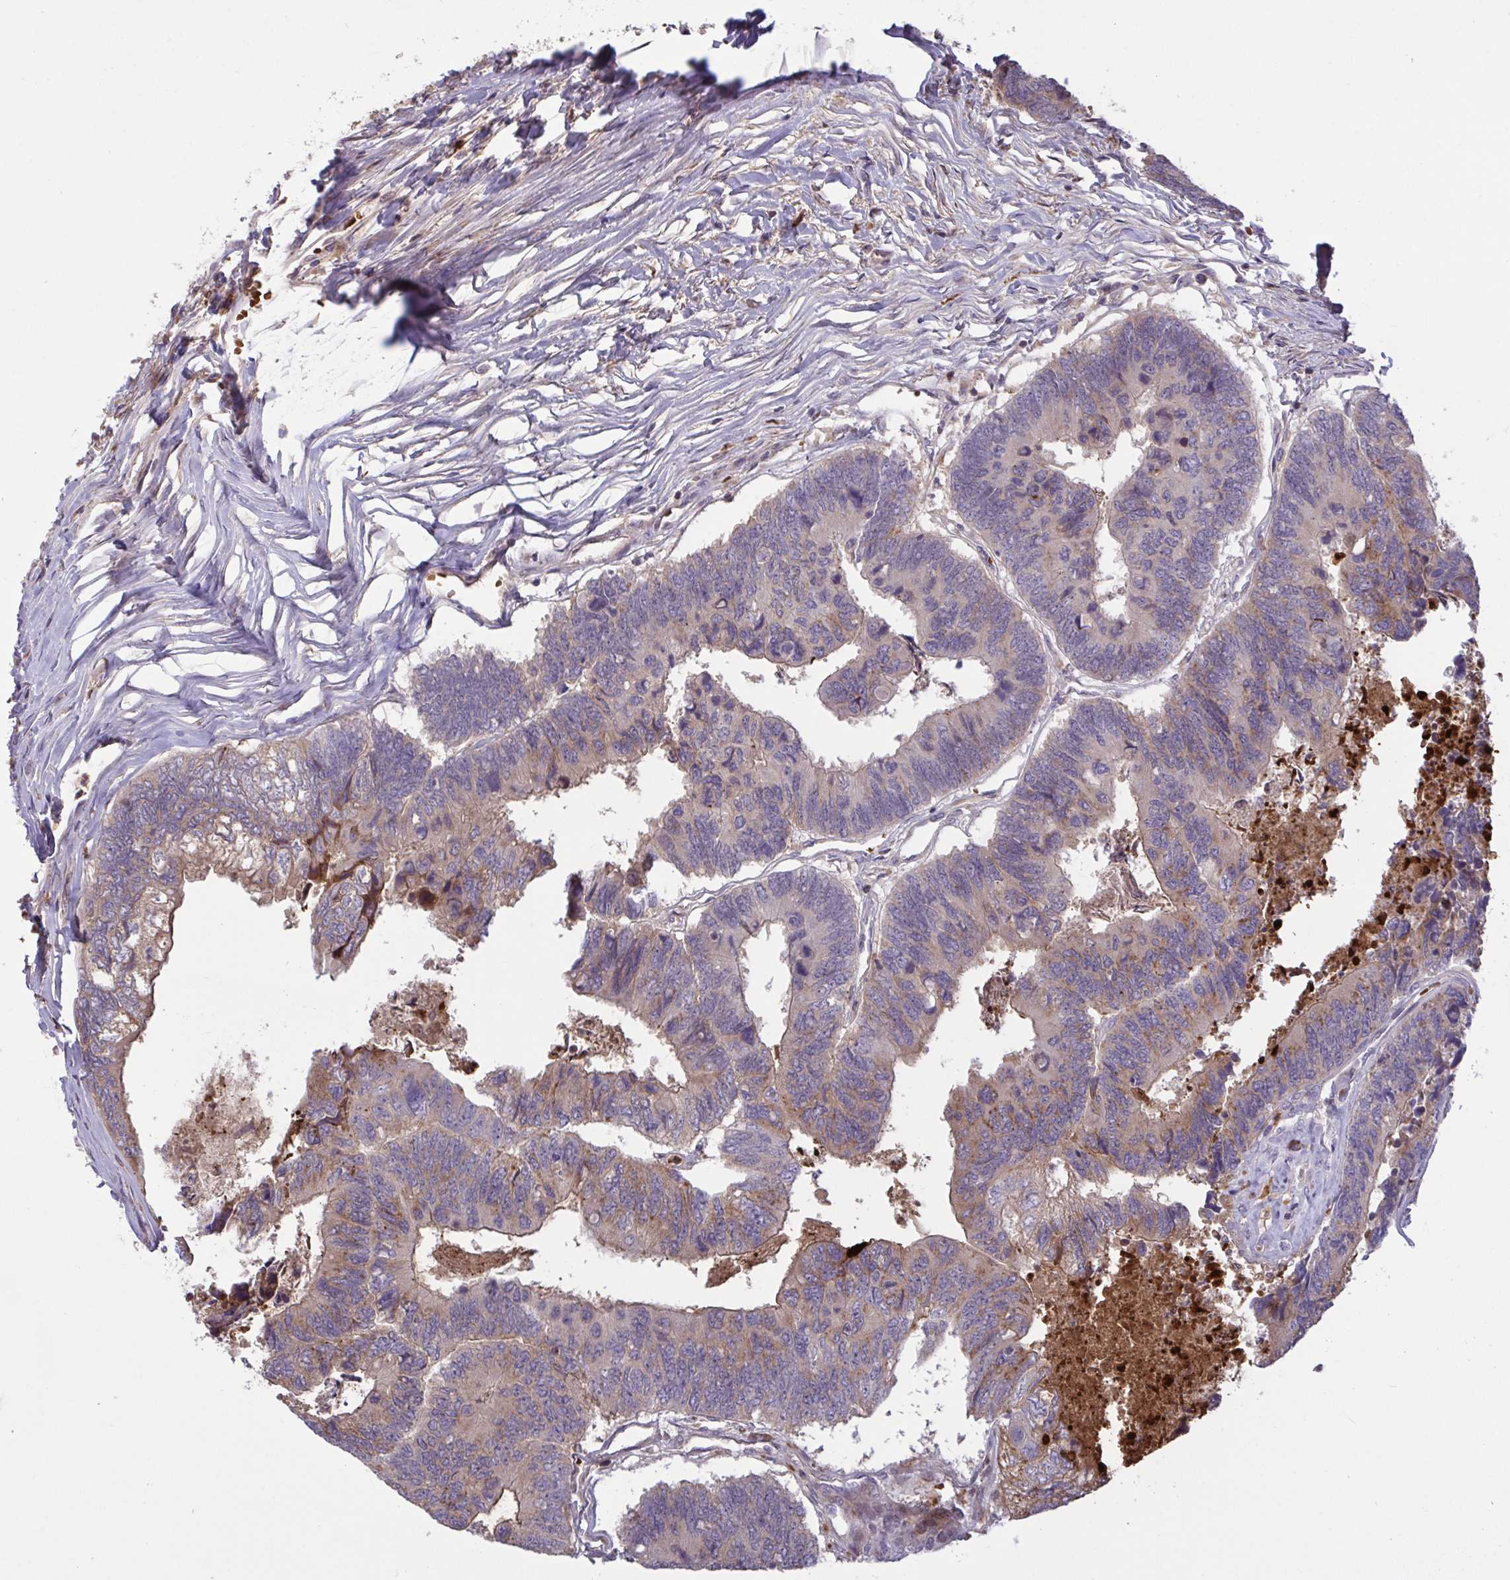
{"staining": {"intensity": "weak", "quantity": "<25%", "location": "cytoplasmic/membranous"}, "tissue": "colorectal cancer", "cell_type": "Tumor cells", "image_type": "cancer", "snomed": [{"axis": "morphology", "description": "Adenocarcinoma, NOS"}, {"axis": "topography", "description": "Colon"}], "caption": "The photomicrograph demonstrates no staining of tumor cells in adenocarcinoma (colorectal).", "gene": "IL1R1", "patient": {"sex": "female", "age": 67}}